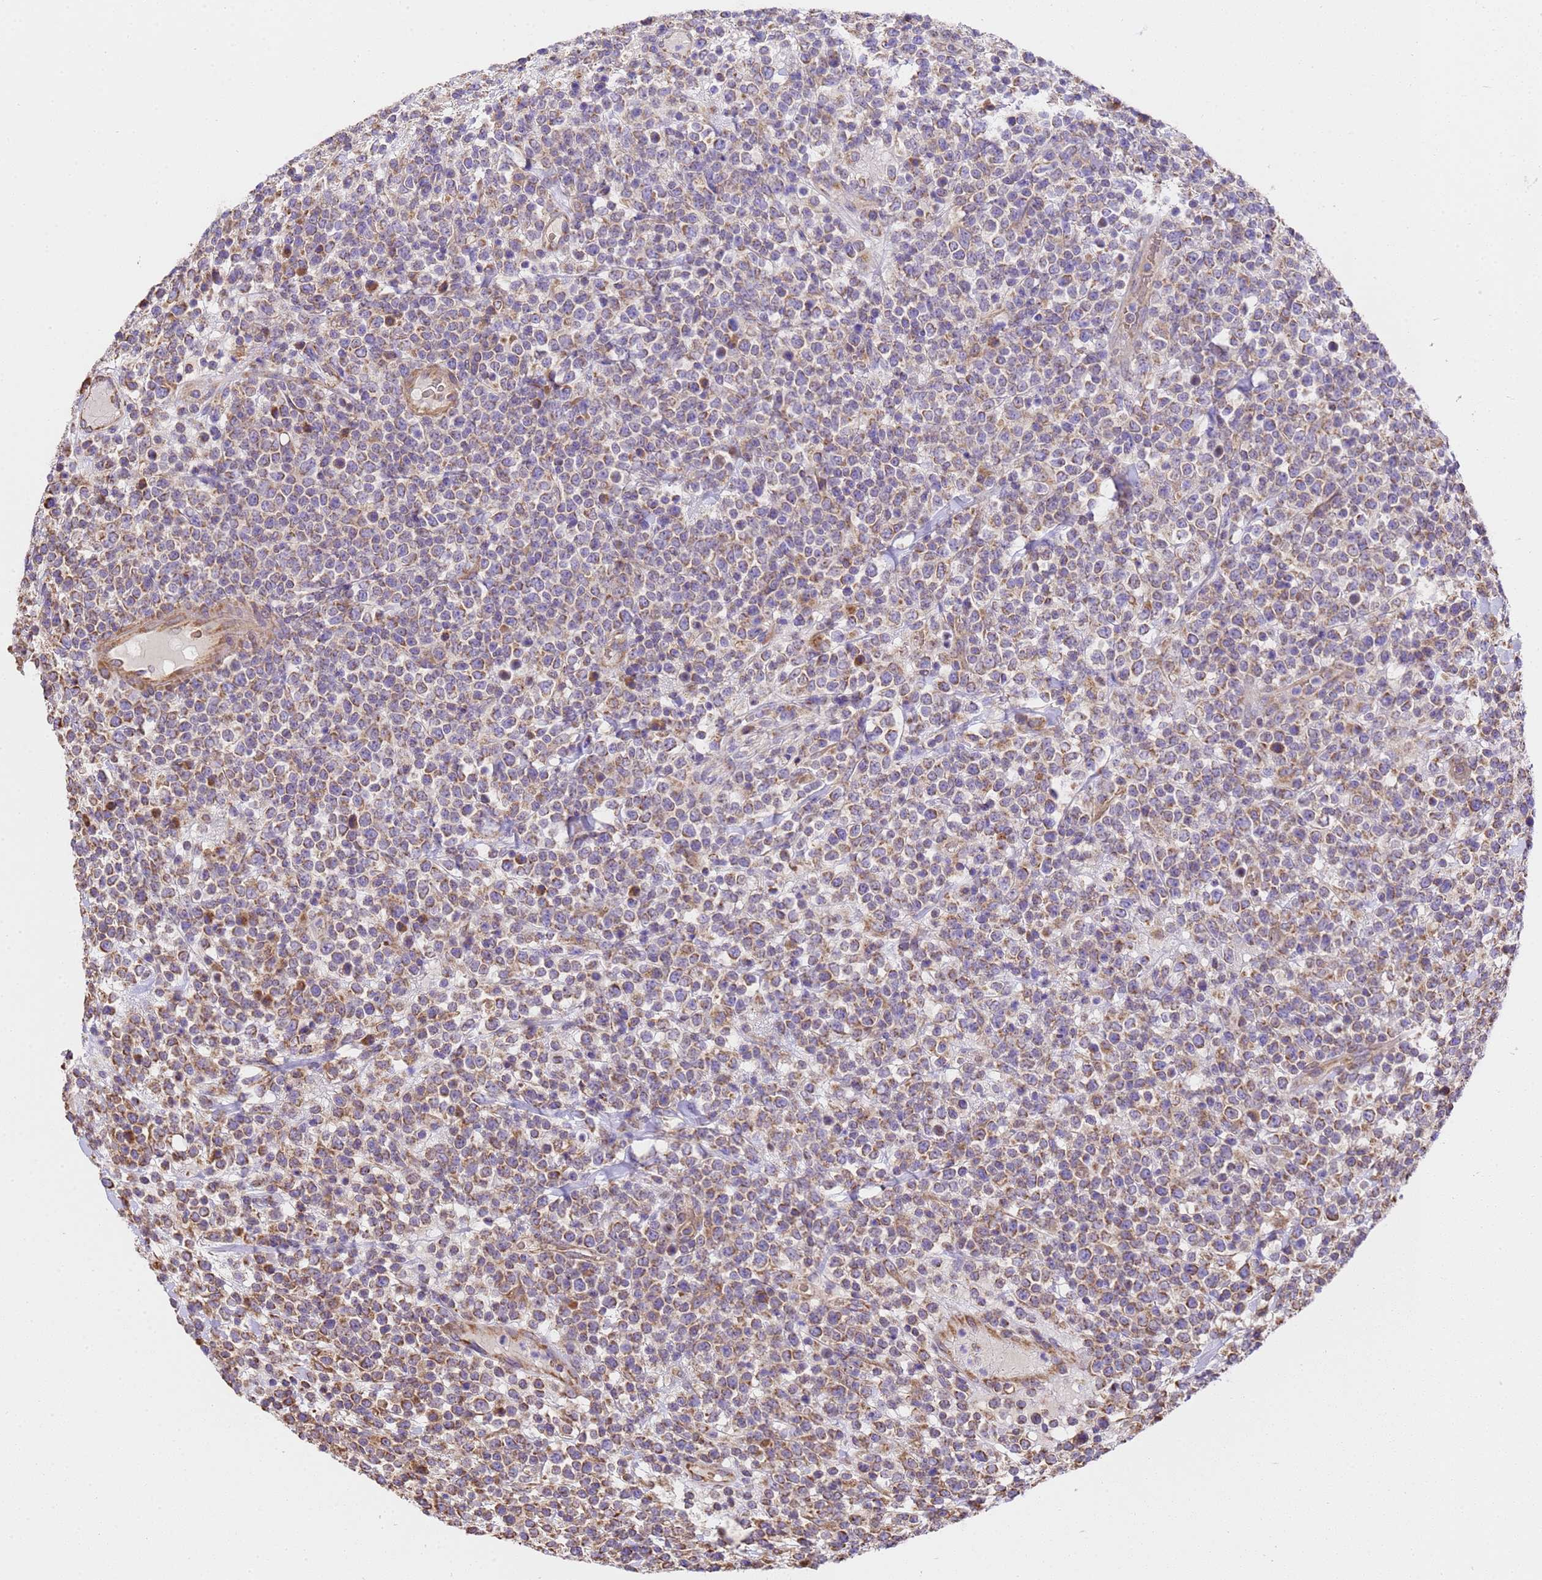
{"staining": {"intensity": "moderate", "quantity": "<25%", "location": "cytoplasmic/membranous"}, "tissue": "lymphoma", "cell_type": "Tumor cells", "image_type": "cancer", "snomed": [{"axis": "morphology", "description": "Malignant lymphoma, non-Hodgkin's type, High grade"}, {"axis": "topography", "description": "Colon"}], "caption": "The photomicrograph demonstrates staining of high-grade malignant lymphoma, non-Hodgkin's type, revealing moderate cytoplasmic/membranous protein expression (brown color) within tumor cells. (DAB IHC, brown staining for protein, blue staining for nuclei).", "gene": "LRRIQ1", "patient": {"sex": "female", "age": 53}}